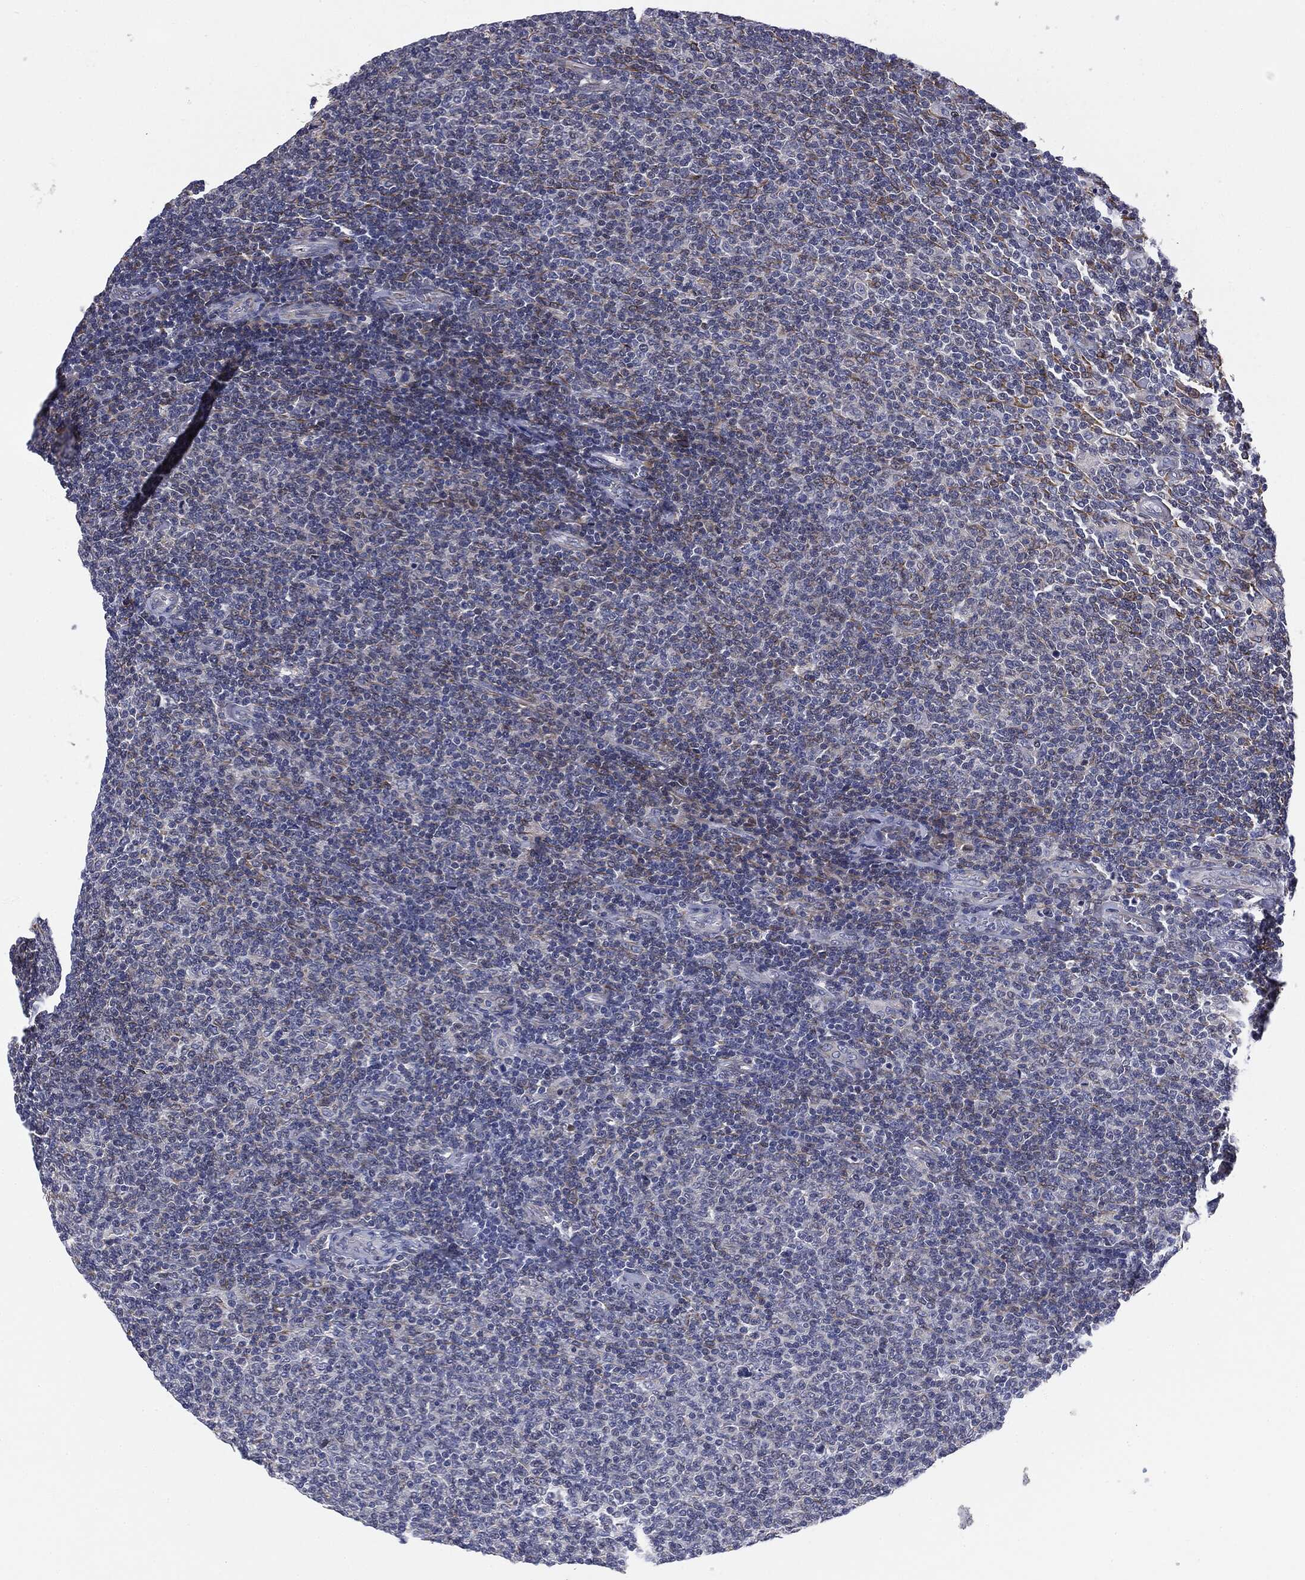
{"staining": {"intensity": "negative", "quantity": "none", "location": "none"}, "tissue": "lymphoma", "cell_type": "Tumor cells", "image_type": "cancer", "snomed": [{"axis": "morphology", "description": "Malignant lymphoma, non-Hodgkin's type, Low grade"}, {"axis": "topography", "description": "Lymph node"}], "caption": "Immunohistochemistry histopathology image of neoplastic tissue: lymphoma stained with DAB (3,3'-diaminobenzidine) demonstrates no significant protein positivity in tumor cells. (DAB (3,3'-diaminobenzidine) immunohistochemistry with hematoxylin counter stain).", "gene": "KRT5", "patient": {"sex": "male", "age": 52}}